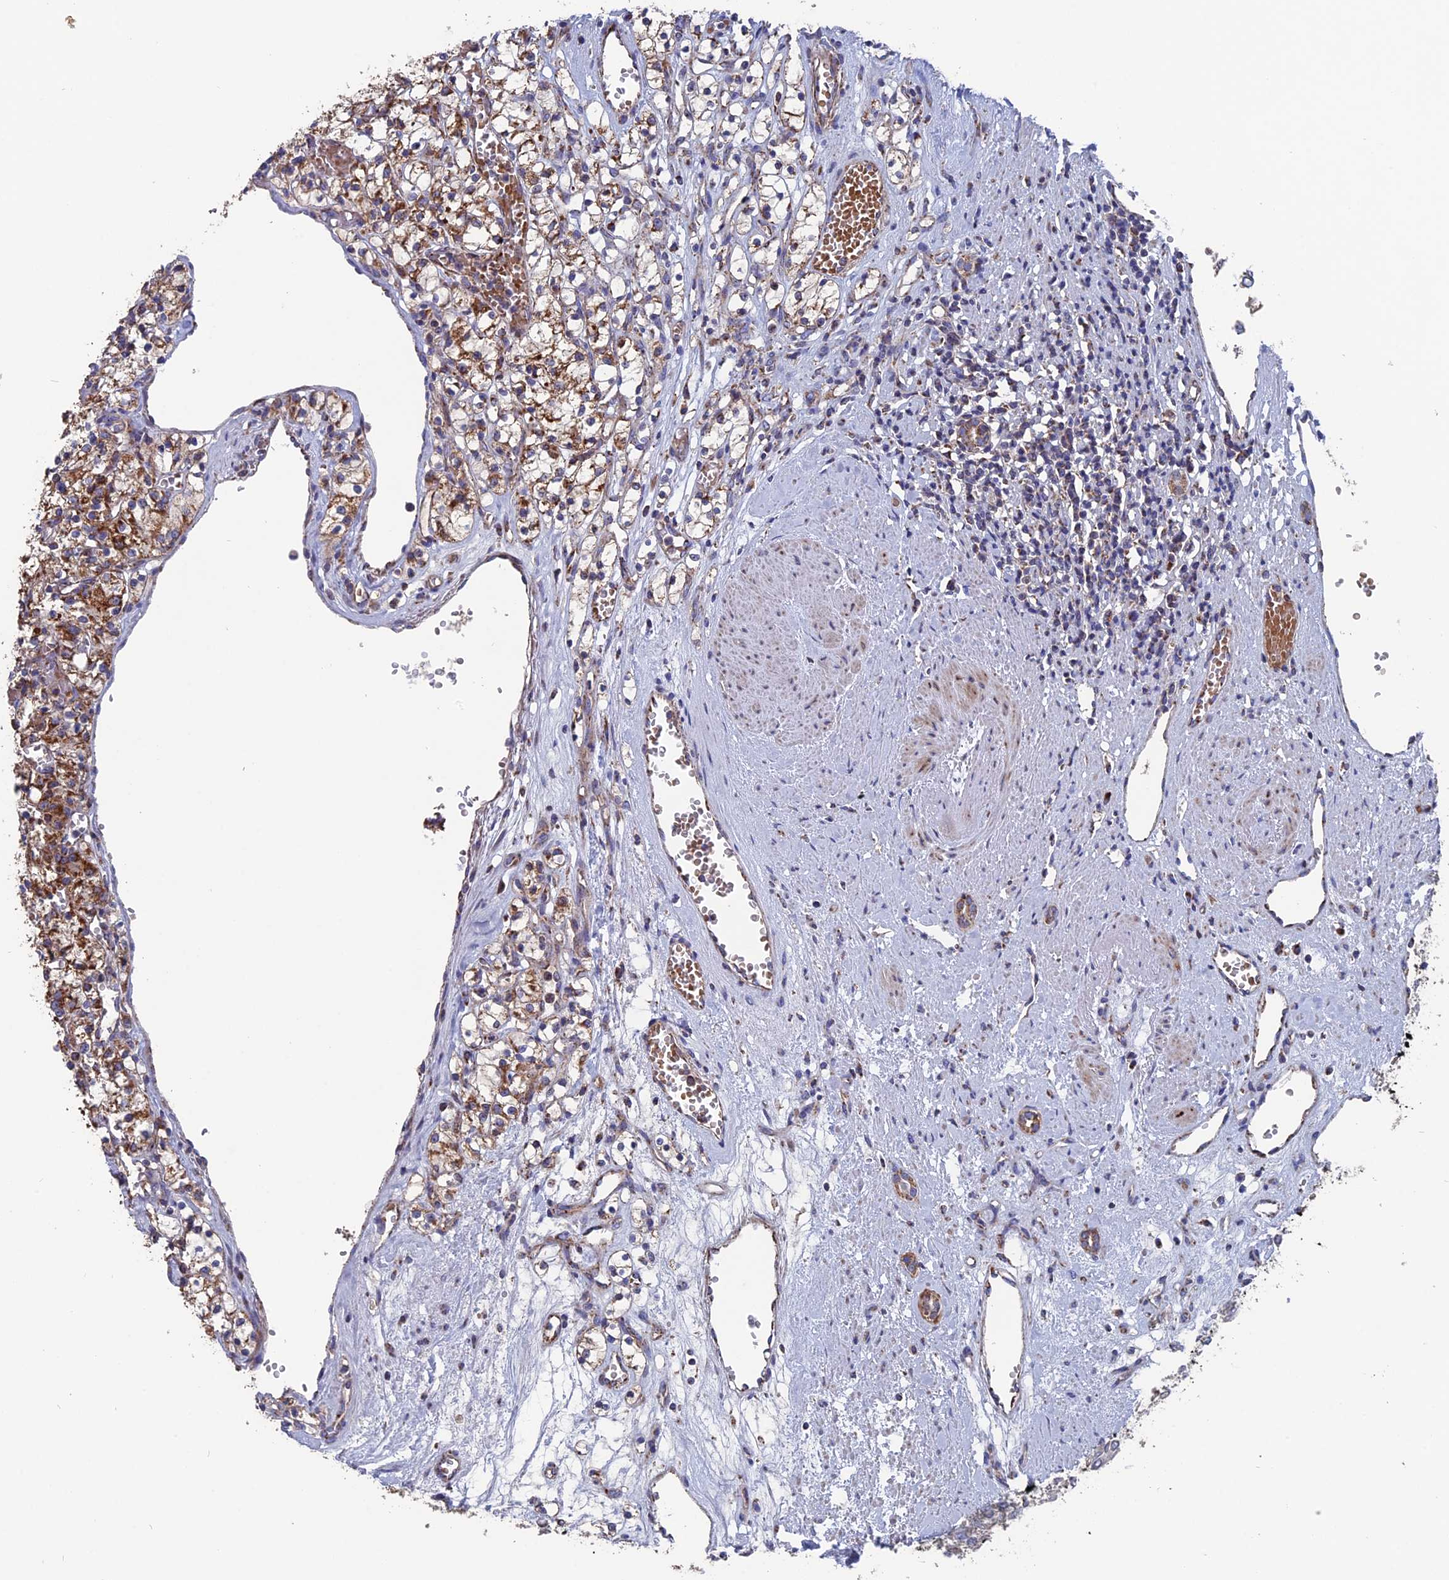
{"staining": {"intensity": "strong", "quantity": ">75%", "location": "cytoplasmic/membranous"}, "tissue": "renal cancer", "cell_type": "Tumor cells", "image_type": "cancer", "snomed": [{"axis": "morphology", "description": "Adenocarcinoma, NOS"}, {"axis": "topography", "description": "Kidney"}], "caption": "Immunohistochemistry (IHC) image of neoplastic tissue: renal adenocarcinoma stained using IHC reveals high levels of strong protein expression localized specifically in the cytoplasmic/membranous of tumor cells, appearing as a cytoplasmic/membranous brown color.", "gene": "TGFA", "patient": {"sex": "female", "age": 59}}